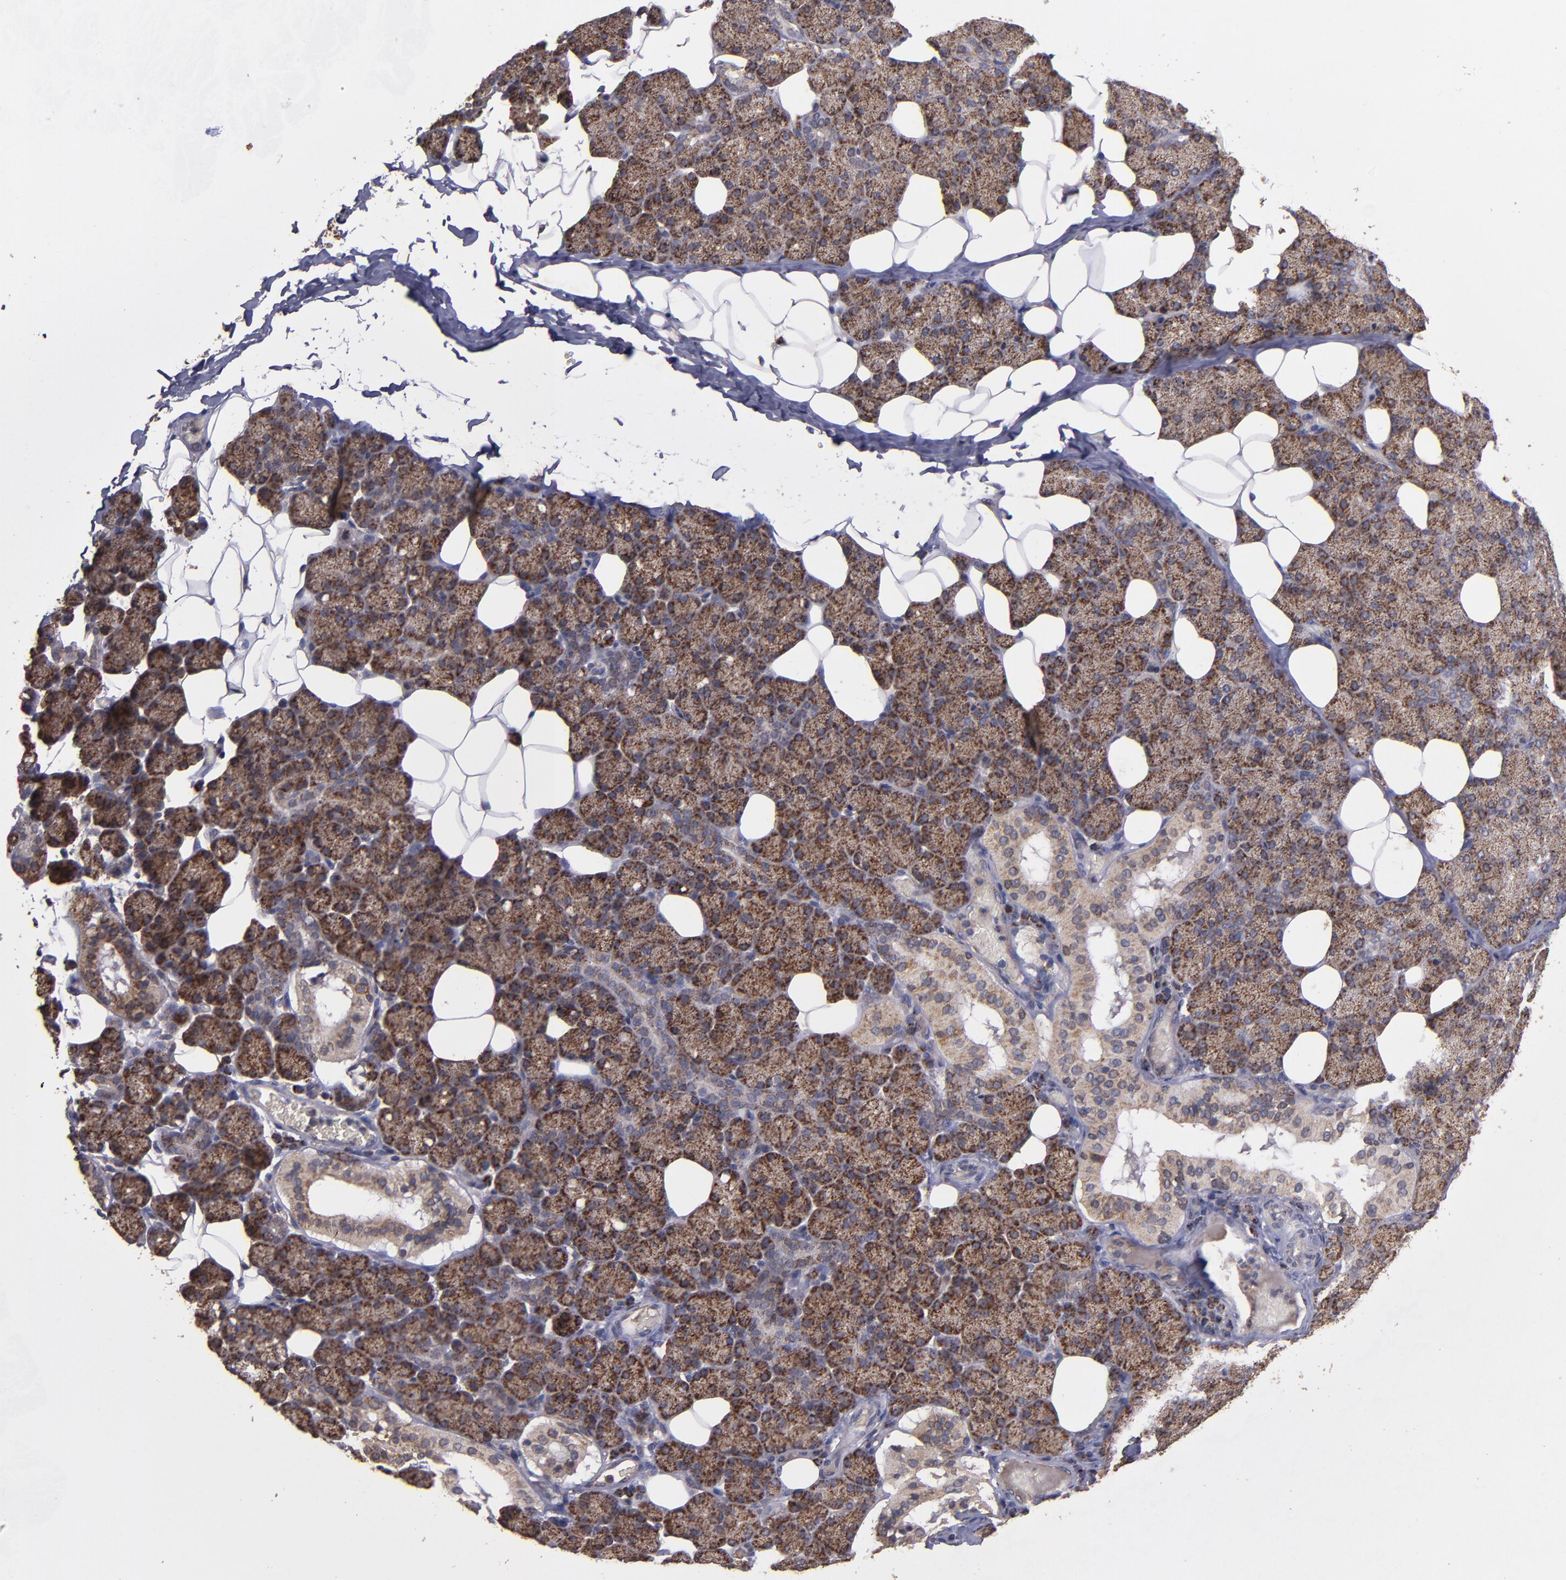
{"staining": {"intensity": "strong", "quantity": ">75%", "location": "cytoplasmic/membranous"}, "tissue": "salivary gland", "cell_type": "Glandular cells", "image_type": "normal", "snomed": [{"axis": "morphology", "description": "Normal tissue, NOS"}, {"axis": "topography", "description": "Lymph node"}, {"axis": "topography", "description": "Salivary gland"}], "caption": "Salivary gland stained with a brown dye displays strong cytoplasmic/membranous positive expression in approximately >75% of glandular cells.", "gene": "TIMM9", "patient": {"sex": "male", "age": 8}}